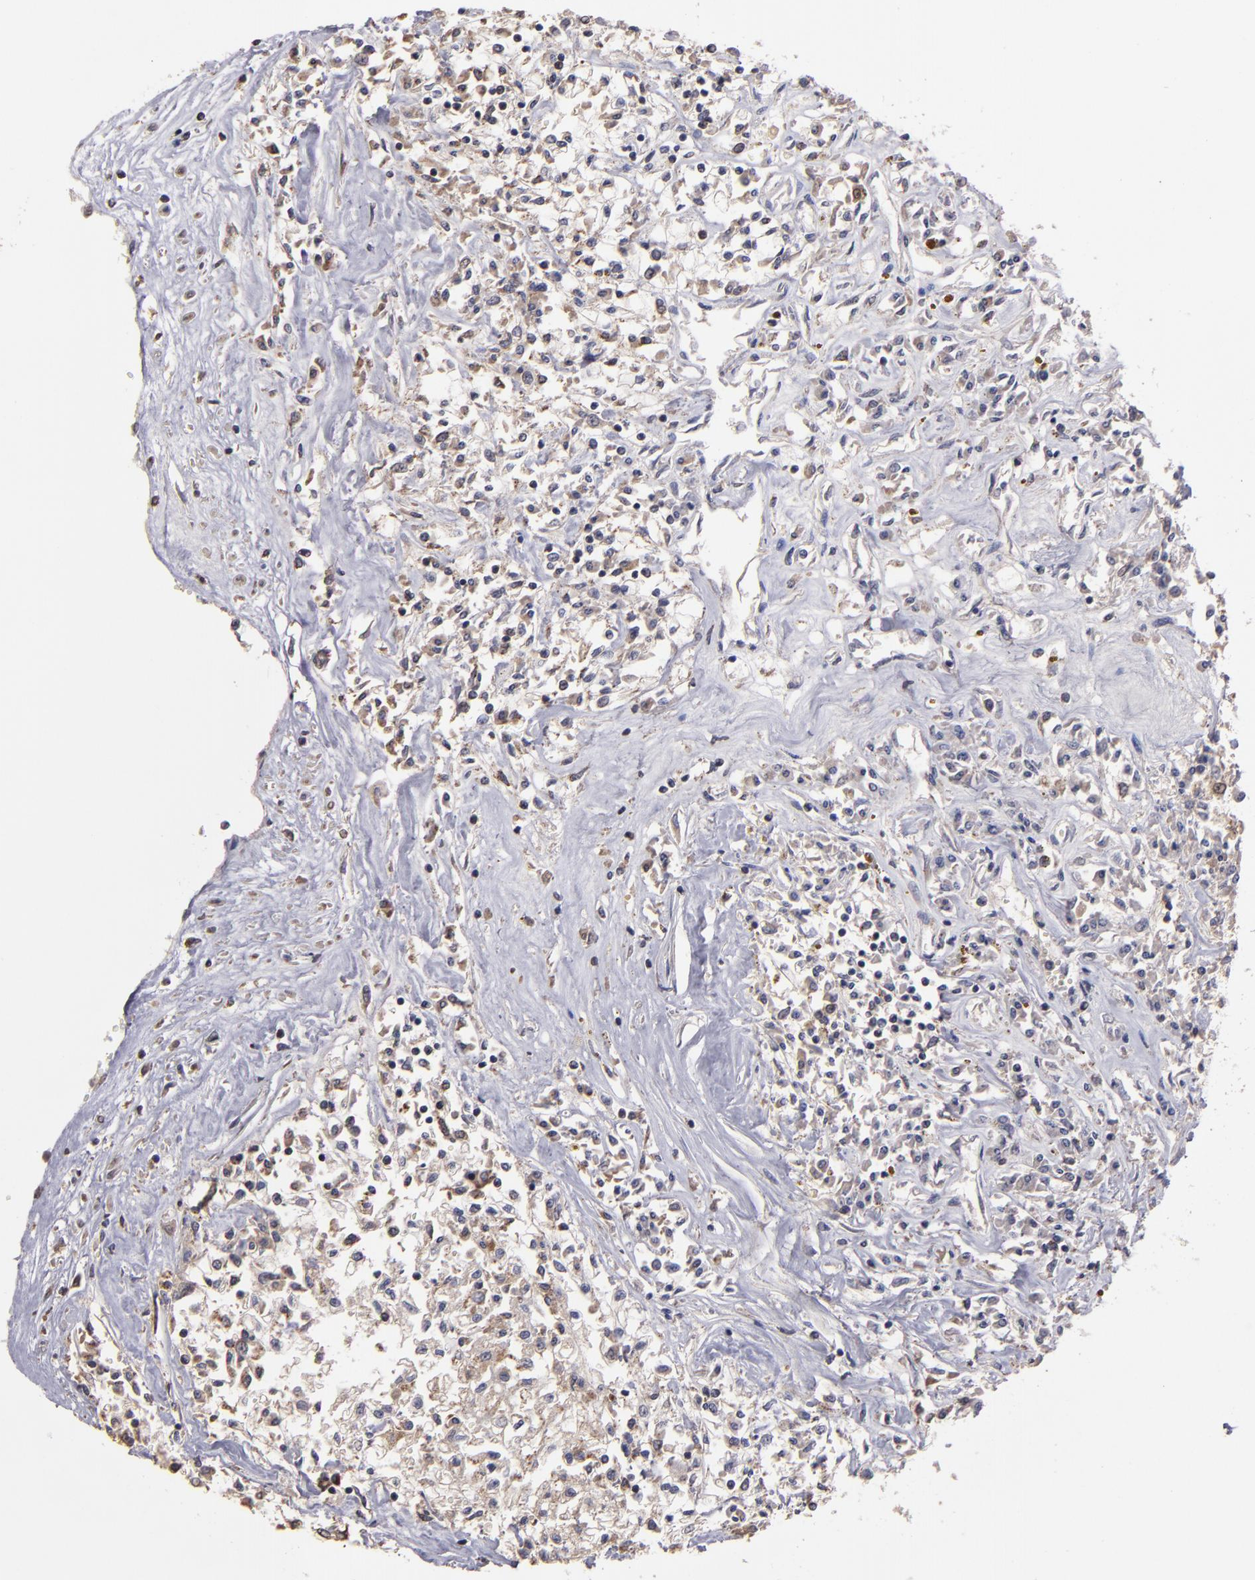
{"staining": {"intensity": "strong", "quantity": ">75%", "location": "cytoplasmic/membranous"}, "tissue": "renal cancer", "cell_type": "Tumor cells", "image_type": "cancer", "snomed": [{"axis": "morphology", "description": "Adenocarcinoma, NOS"}, {"axis": "topography", "description": "Kidney"}], "caption": "Adenocarcinoma (renal) was stained to show a protein in brown. There is high levels of strong cytoplasmic/membranous expression in about >75% of tumor cells.", "gene": "CLTA", "patient": {"sex": "male", "age": 78}}